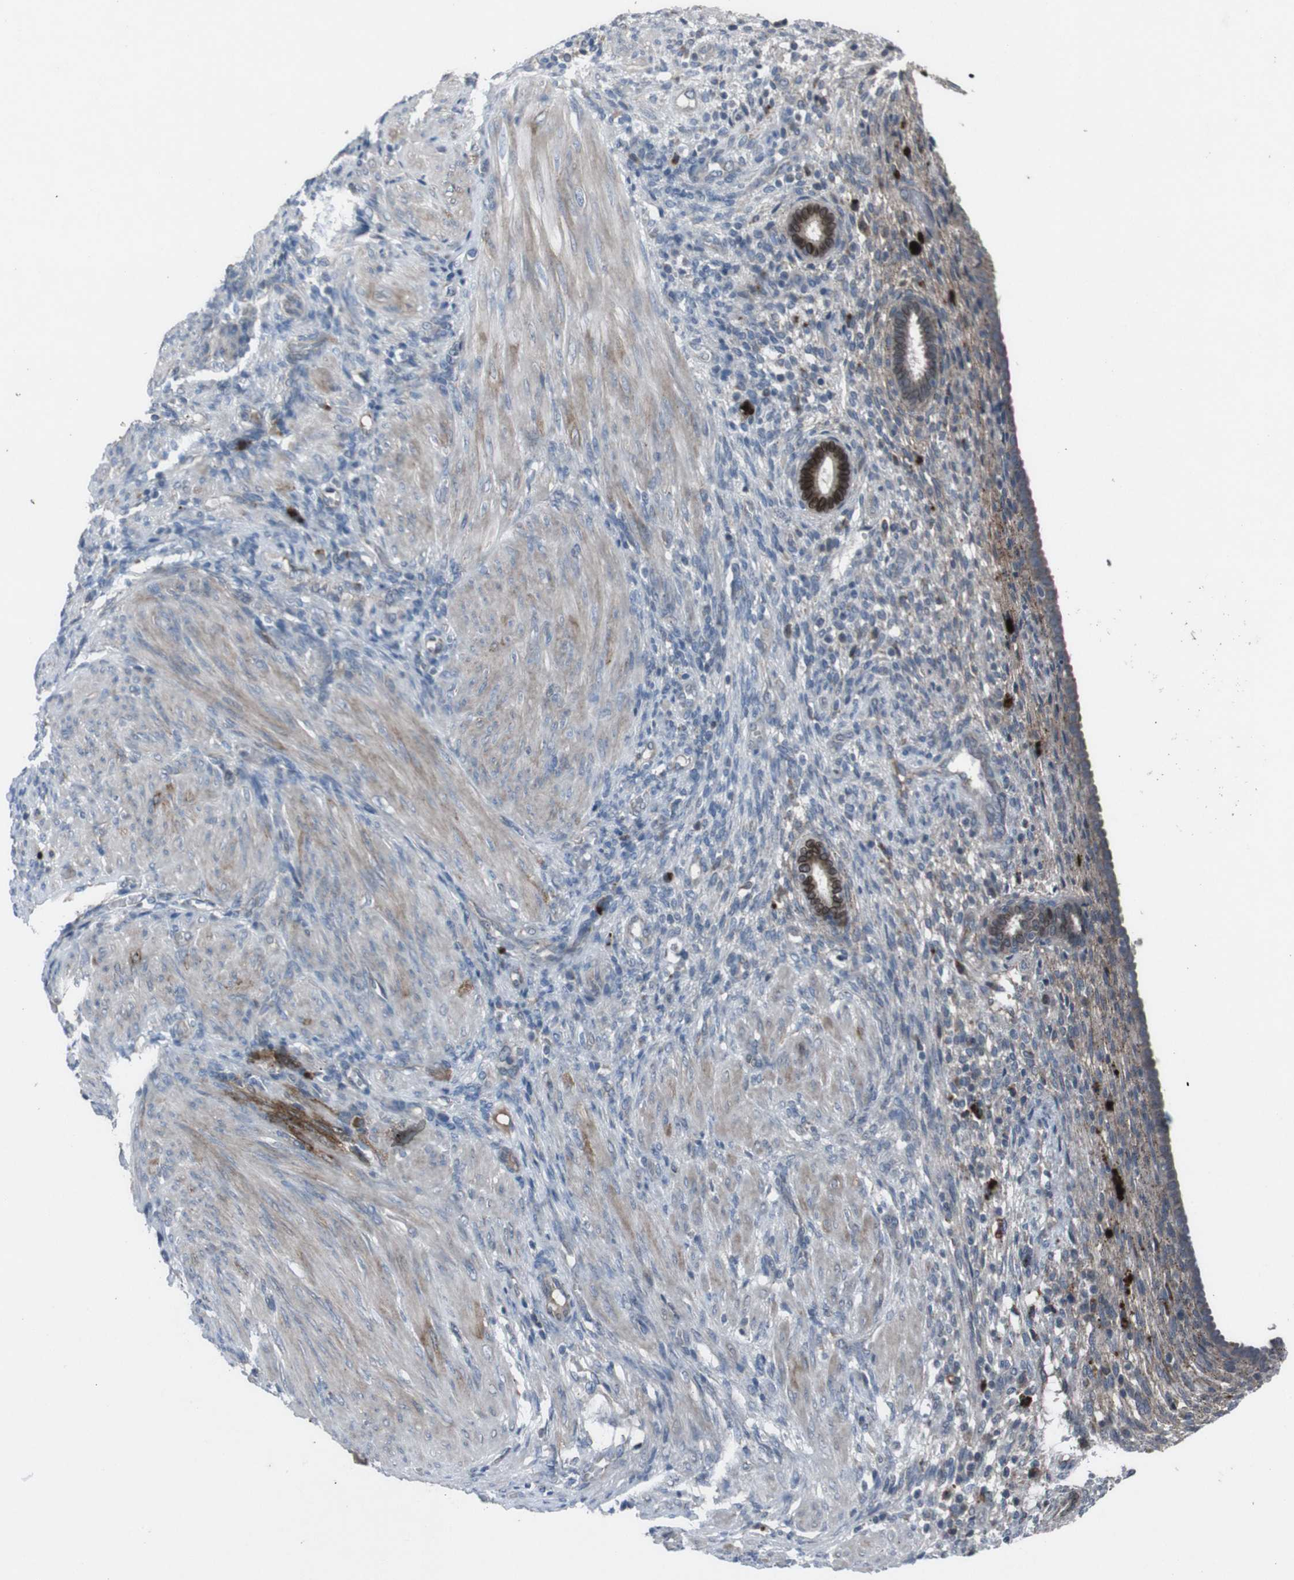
{"staining": {"intensity": "moderate", "quantity": "25%-75%", "location": "cytoplasmic/membranous"}, "tissue": "endometrium", "cell_type": "Cells in endometrial stroma", "image_type": "normal", "snomed": [{"axis": "morphology", "description": "Normal tissue, NOS"}, {"axis": "topography", "description": "Endometrium"}], "caption": "Immunohistochemistry (IHC) staining of unremarkable endometrium, which shows medium levels of moderate cytoplasmic/membranous expression in about 25%-75% of cells in endometrial stroma indicating moderate cytoplasmic/membranous protein positivity. The staining was performed using DAB (brown) for protein detection and nuclei were counterstained in hematoxylin (blue).", "gene": "EFNA5", "patient": {"sex": "female", "age": 72}}